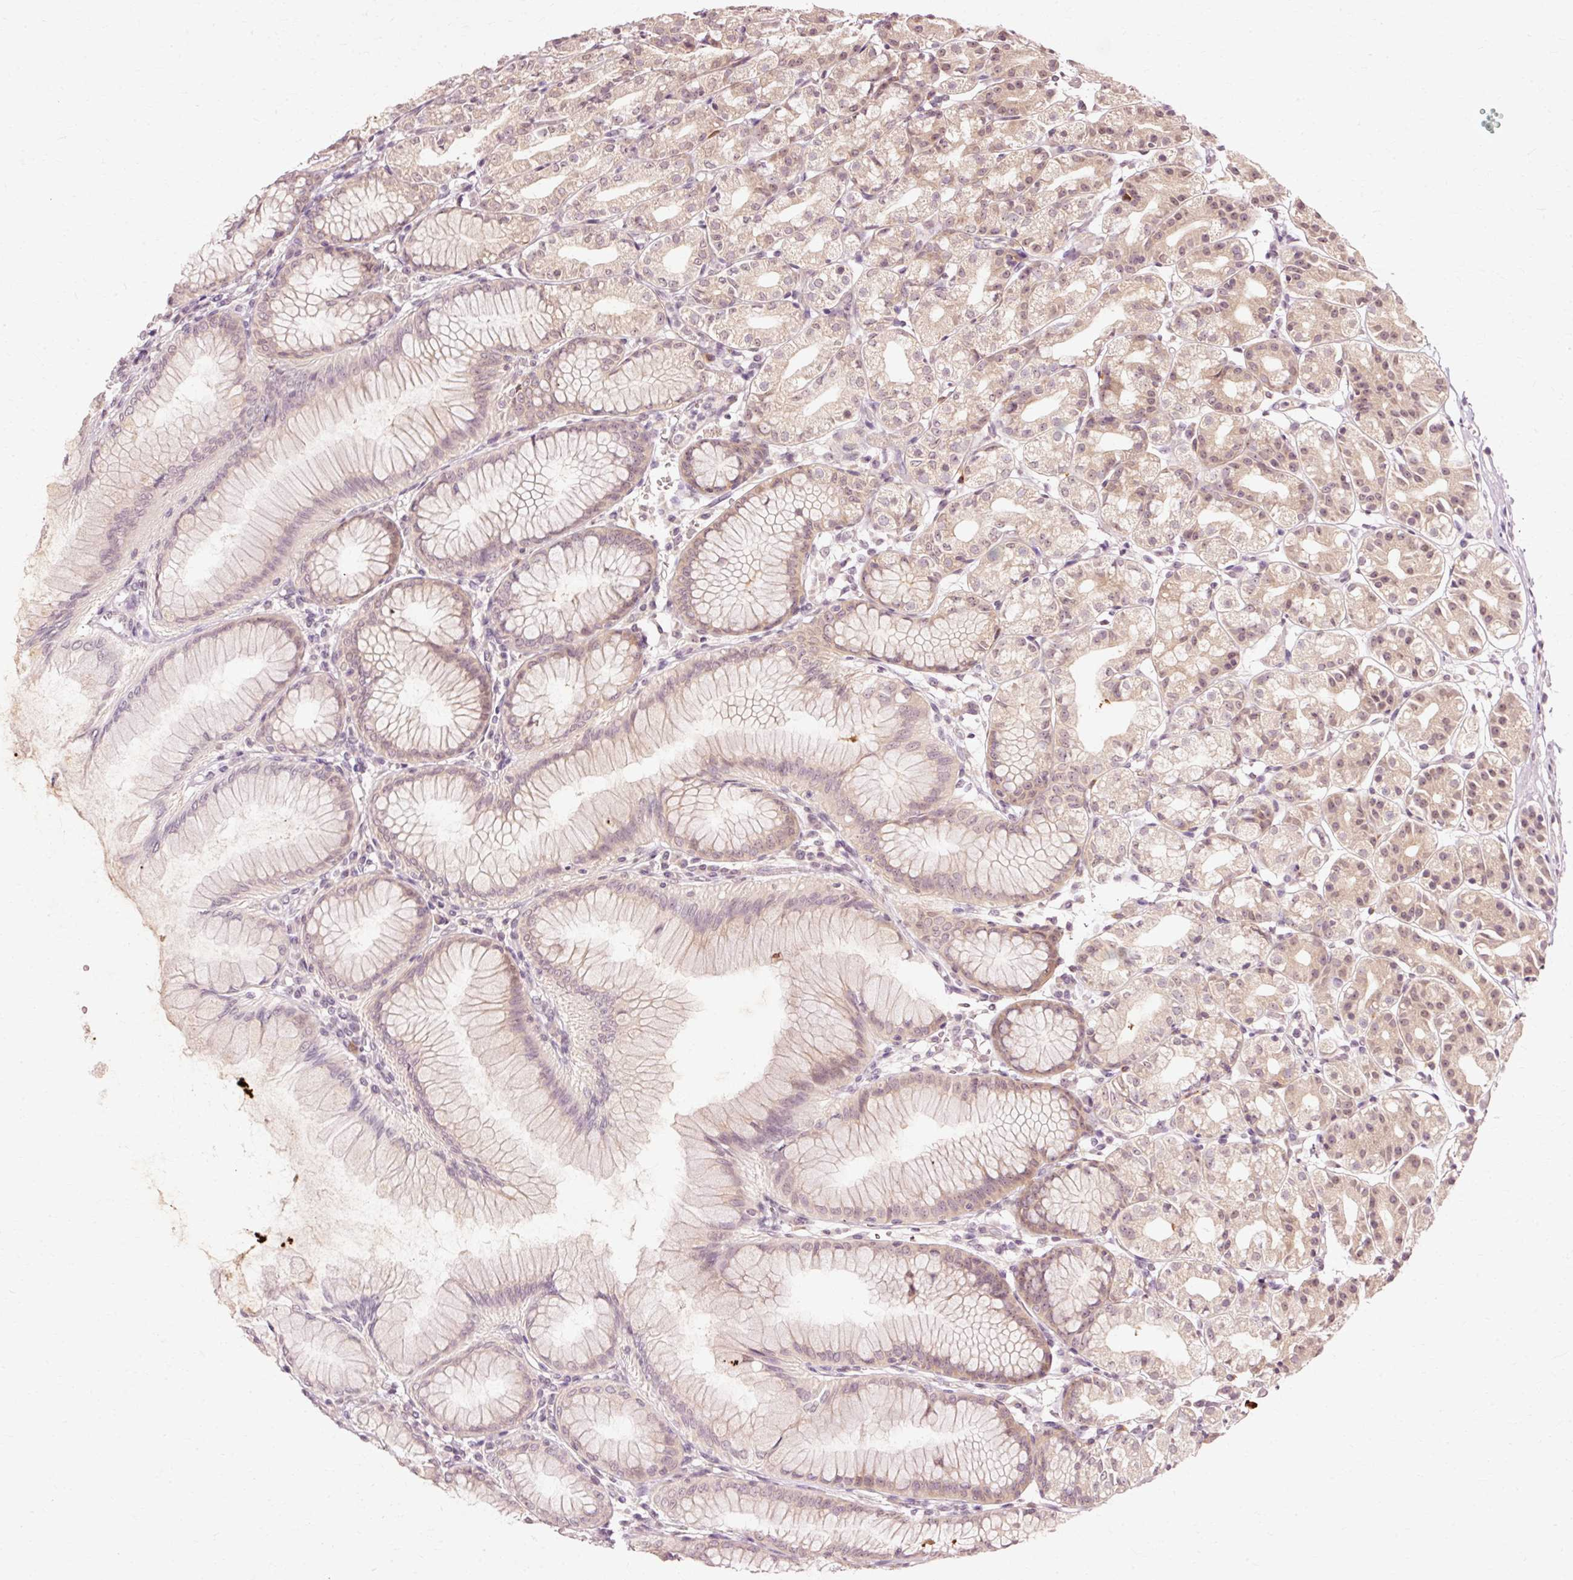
{"staining": {"intensity": "moderate", "quantity": "25%-75%", "location": "cytoplasmic/membranous,nuclear"}, "tissue": "stomach", "cell_type": "Glandular cells", "image_type": "normal", "snomed": [{"axis": "morphology", "description": "Normal tissue, NOS"}, {"axis": "topography", "description": "Stomach"}], "caption": "DAB immunohistochemical staining of benign human stomach reveals moderate cytoplasmic/membranous,nuclear protein expression in about 25%-75% of glandular cells.", "gene": "RGPD5", "patient": {"sex": "female", "age": 57}}